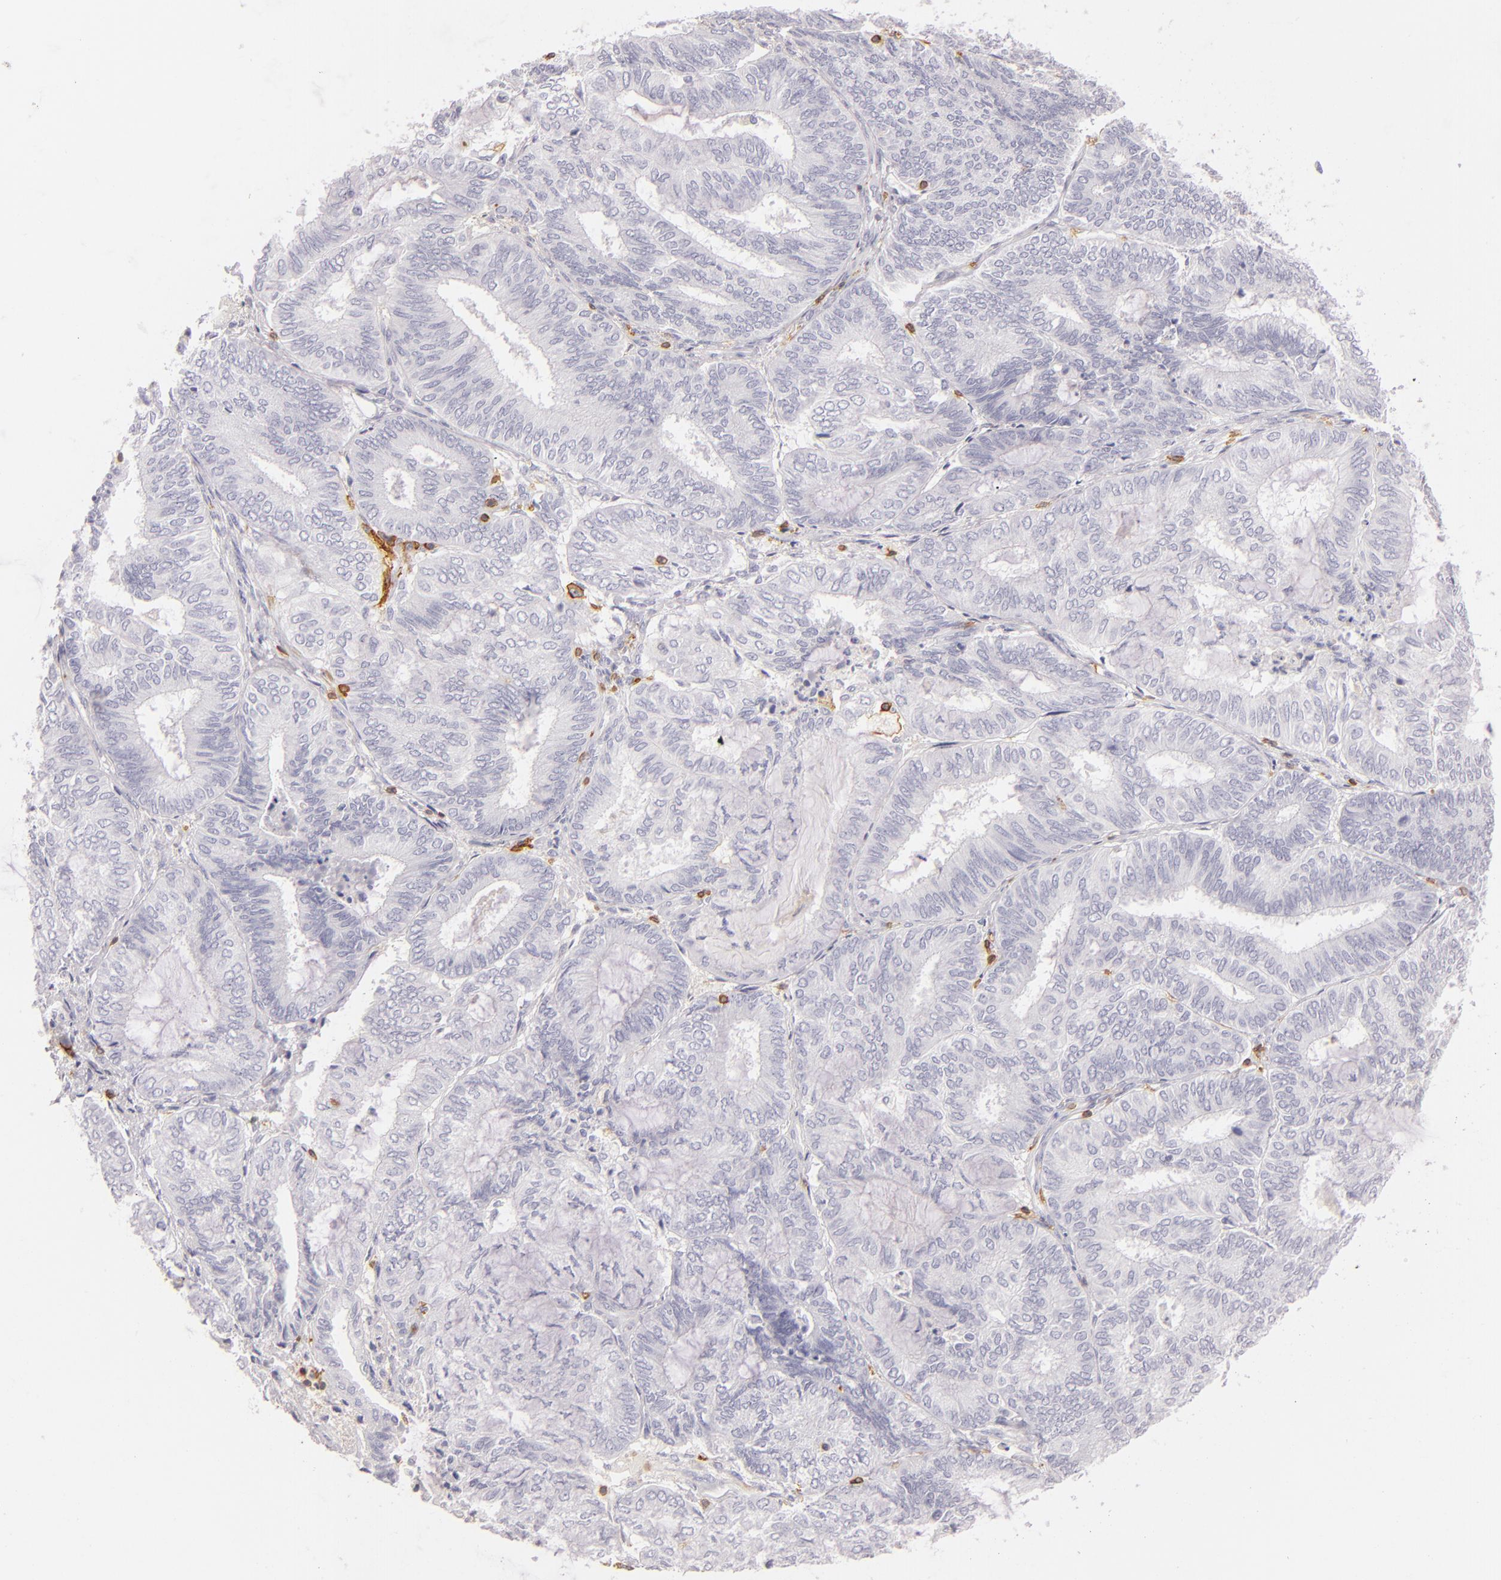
{"staining": {"intensity": "negative", "quantity": "none", "location": "none"}, "tissue": "endometrial cancer", "cell_type": "Tumor cells", "image_type": "cancer", "snomed": [{"axis": "morphology", "description": "Adenocarcinoma, NOS"}, {"axis": "topography", "description": "Endometrium"}], "caption": "IHC histopathology image of human adenocarcinoma (endometrial) stained for a protein (brown), which reveals no staining in tumor cells.", "gene": "LAT", "patient": {"sex": "female", "age": 59}}